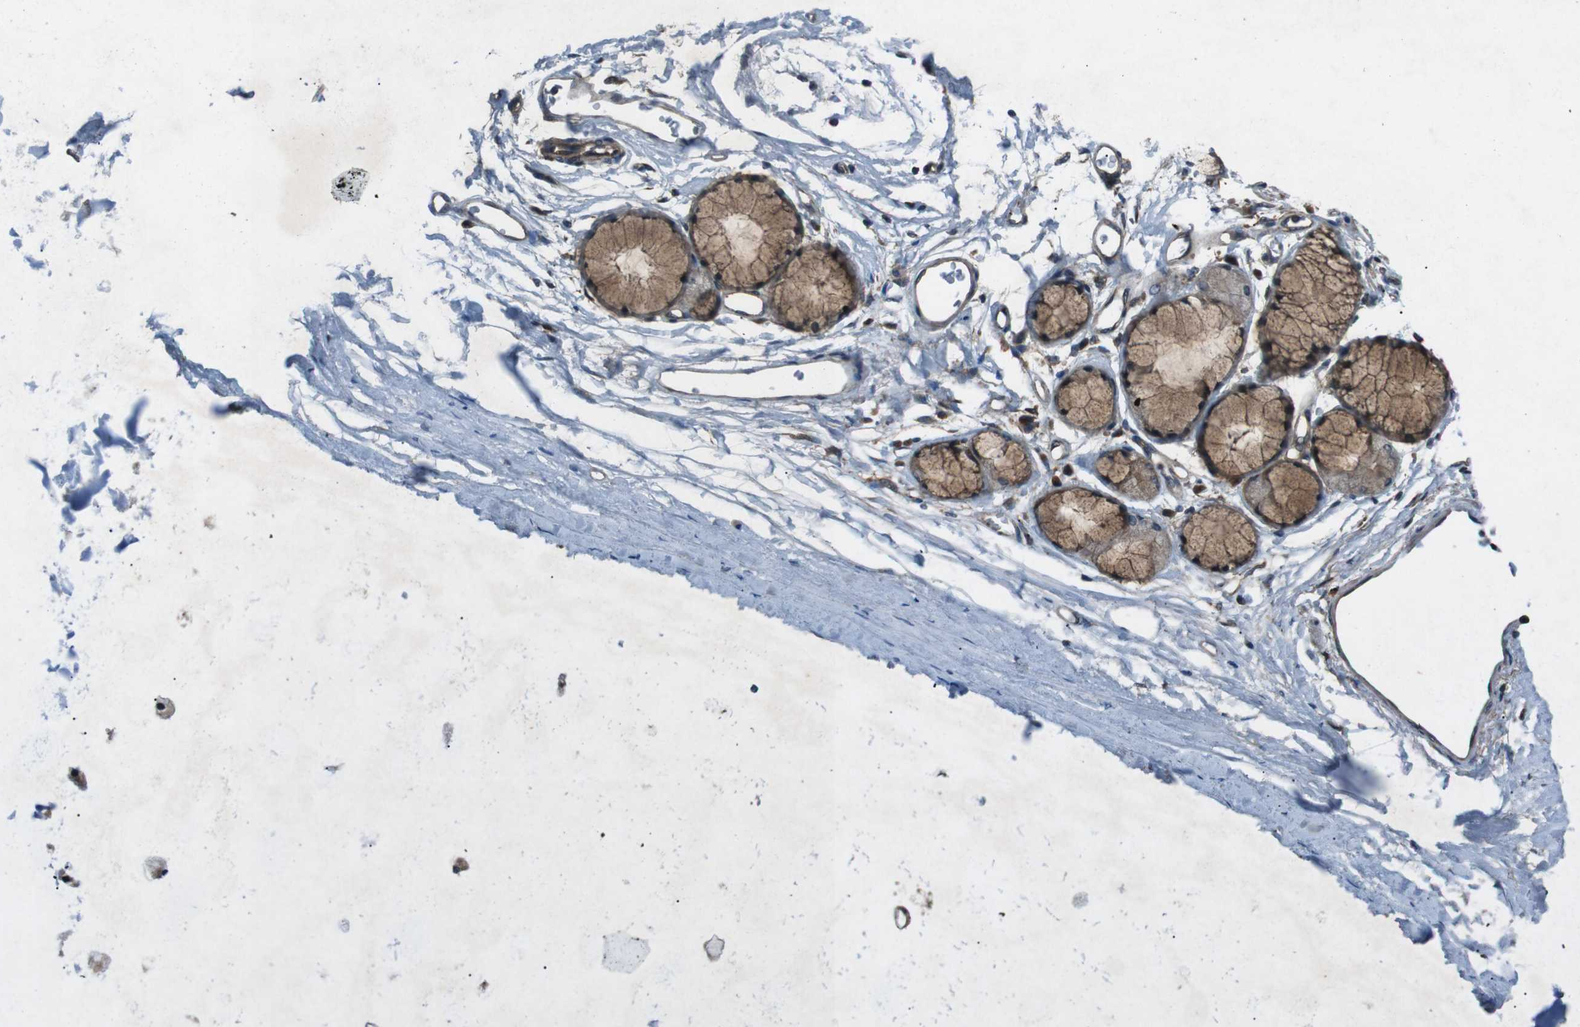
{"staining": {"intensity": "weak", "quantity": ">75%", "location": "cytoplasmic/membranous"}, "tissue": "adipose tissue", "cell_type": "Adipocytes", "image_type": "normal", "snomed": [{"axis": "morphology", "description": "Normal tissue, NOS"}, {"axis": "topography", "description": "Bronchus"}], "caption": "Protein expression analysis of unremarkable human adipose tissue reveals weak cytoplasmic/membranous expression in about >75% of adipocytes. The staining is performed using DAB (3,3'-diaminobenzidine) brown chromogen to label protein expression. The nuclei are counter-stained blue using hematoxylin.", "gene": "SLC27A4", "patient": {"sex": "female", "age": 73}}